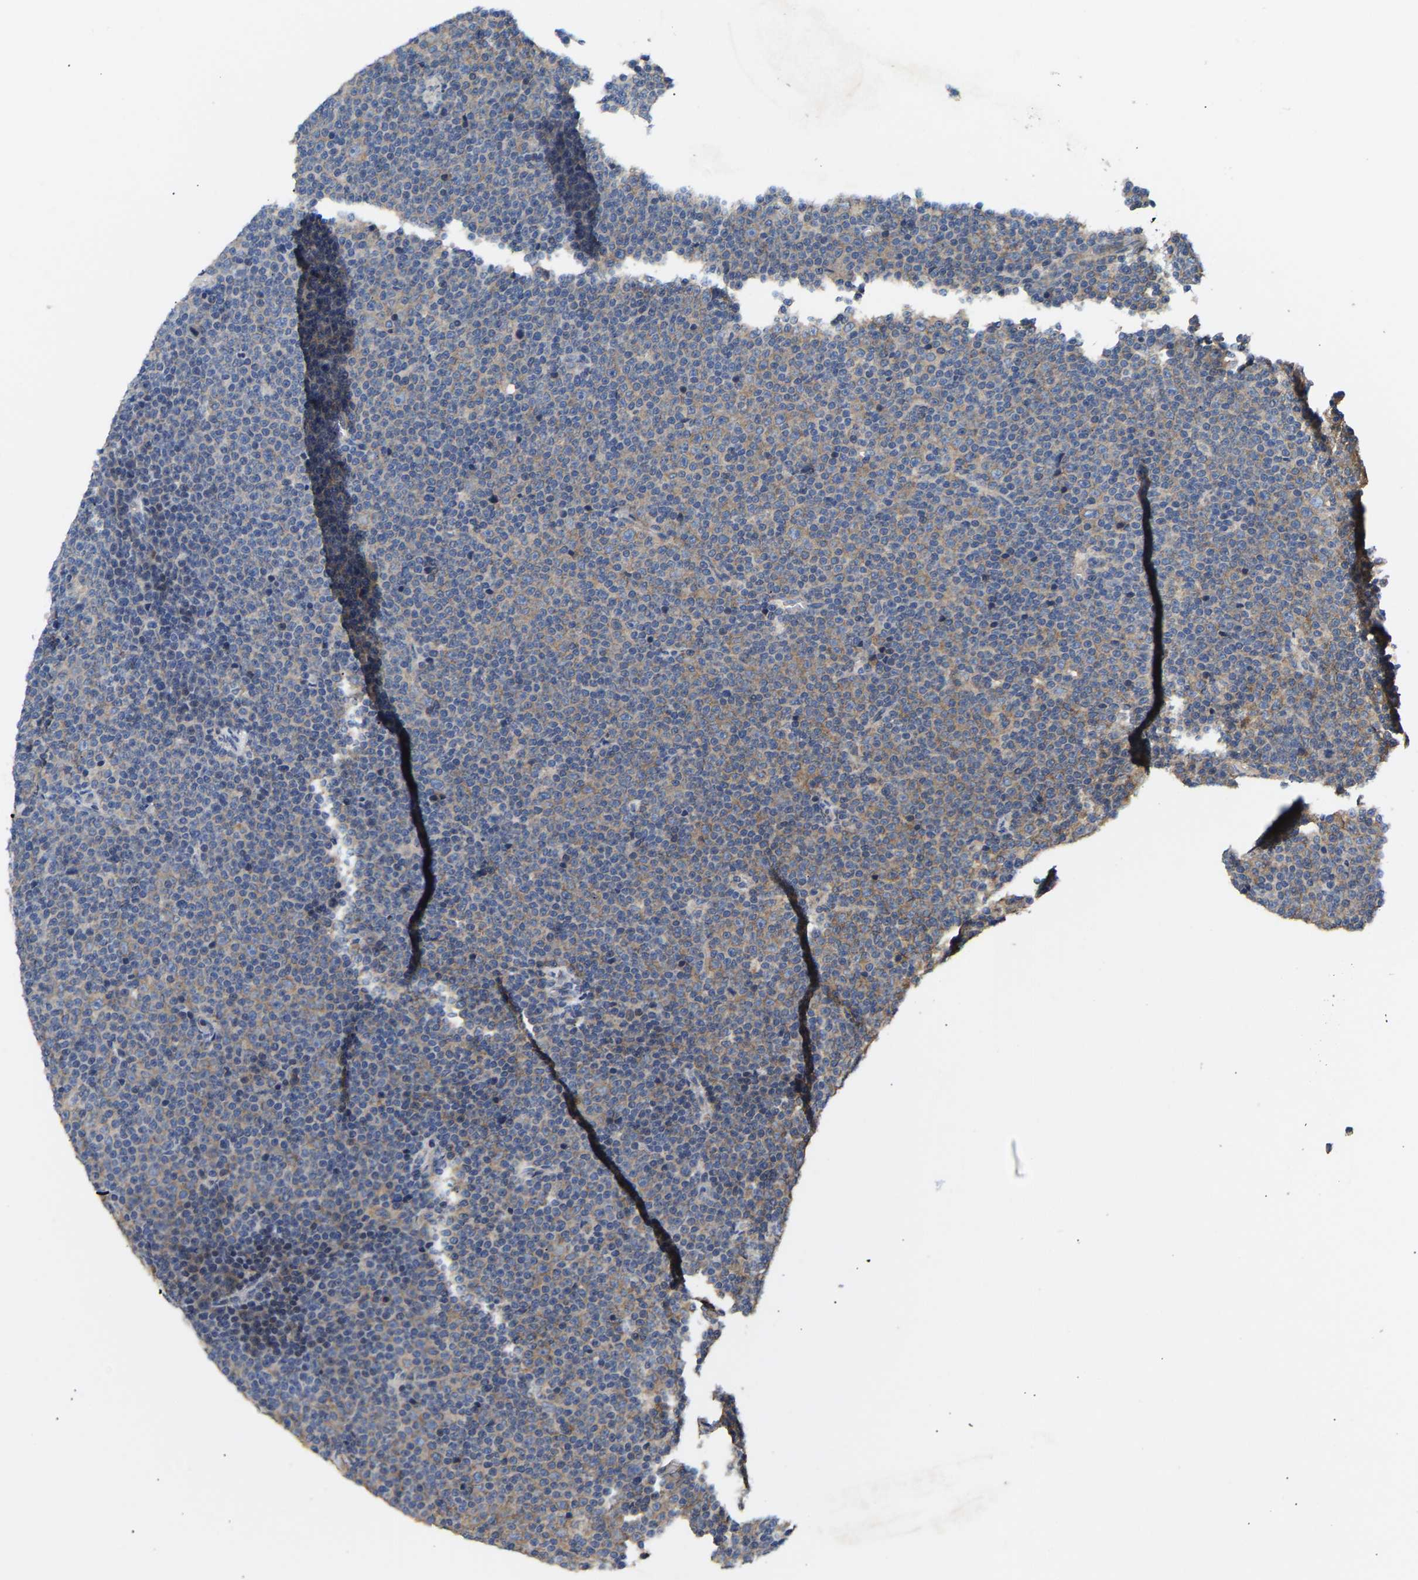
{"staining": {"intensity": "weak", "quantity": ">75%", "location": "cytoplasmic/membranous"}, "tissue": "lymphoma", "cell_type": "Tumor cells", "image_type": "cancer", "snomed": [{"axis": "morphology", "description": "Malignant lymphoma, non-Hodgkin's type, Low grade"}, {"axis": "topography", "description": "Lymph node"}], "caption": "Protein expression analysis of lymphoma displays weak cytoplasmic/membranous staining in about >75% of tumor cells.", "gene": "AIMP2", "patient": {"sex": "female", "age": 67}}